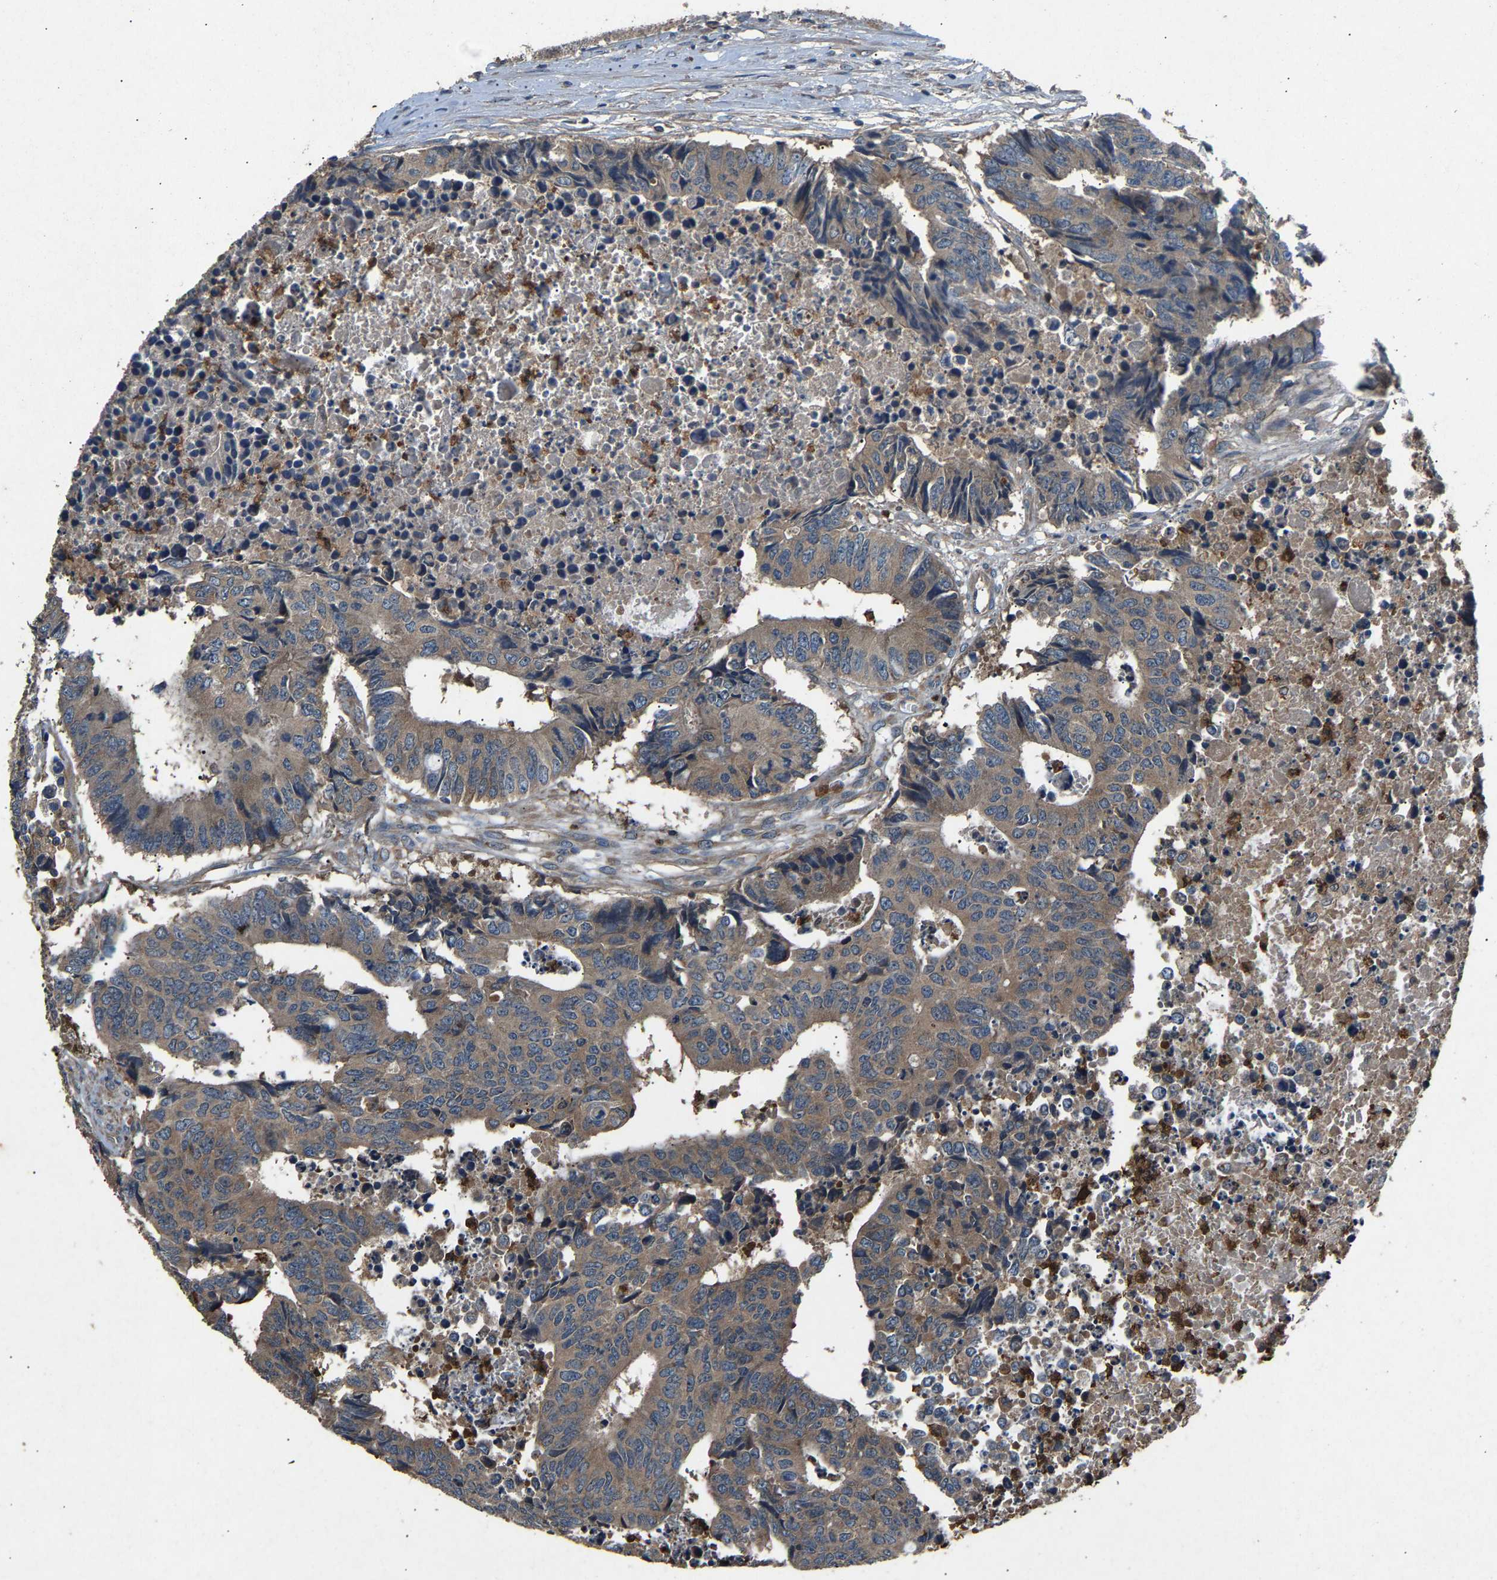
{"staining": {"intensity": "weak", "quantity": ">75%", "location": "cytoplasmic/membranous"}, "tissue": "colorectal cancer", "cell_type": "Tumor cells", "image_type": "cancer", "snomed": [{"axis": "morphology", "description": "Adenocarcinoma, NOS"}, {"axis": "topography", "description": "Rectum"}], "caption": "This is a micrograph of immunohistochemistry staining of colorectal cancer, which shows weak positivity in the cytoplasmic/membranous of tumor cells.", "gene": "PPID", "patient": {"sex": "male", "age": 84}}